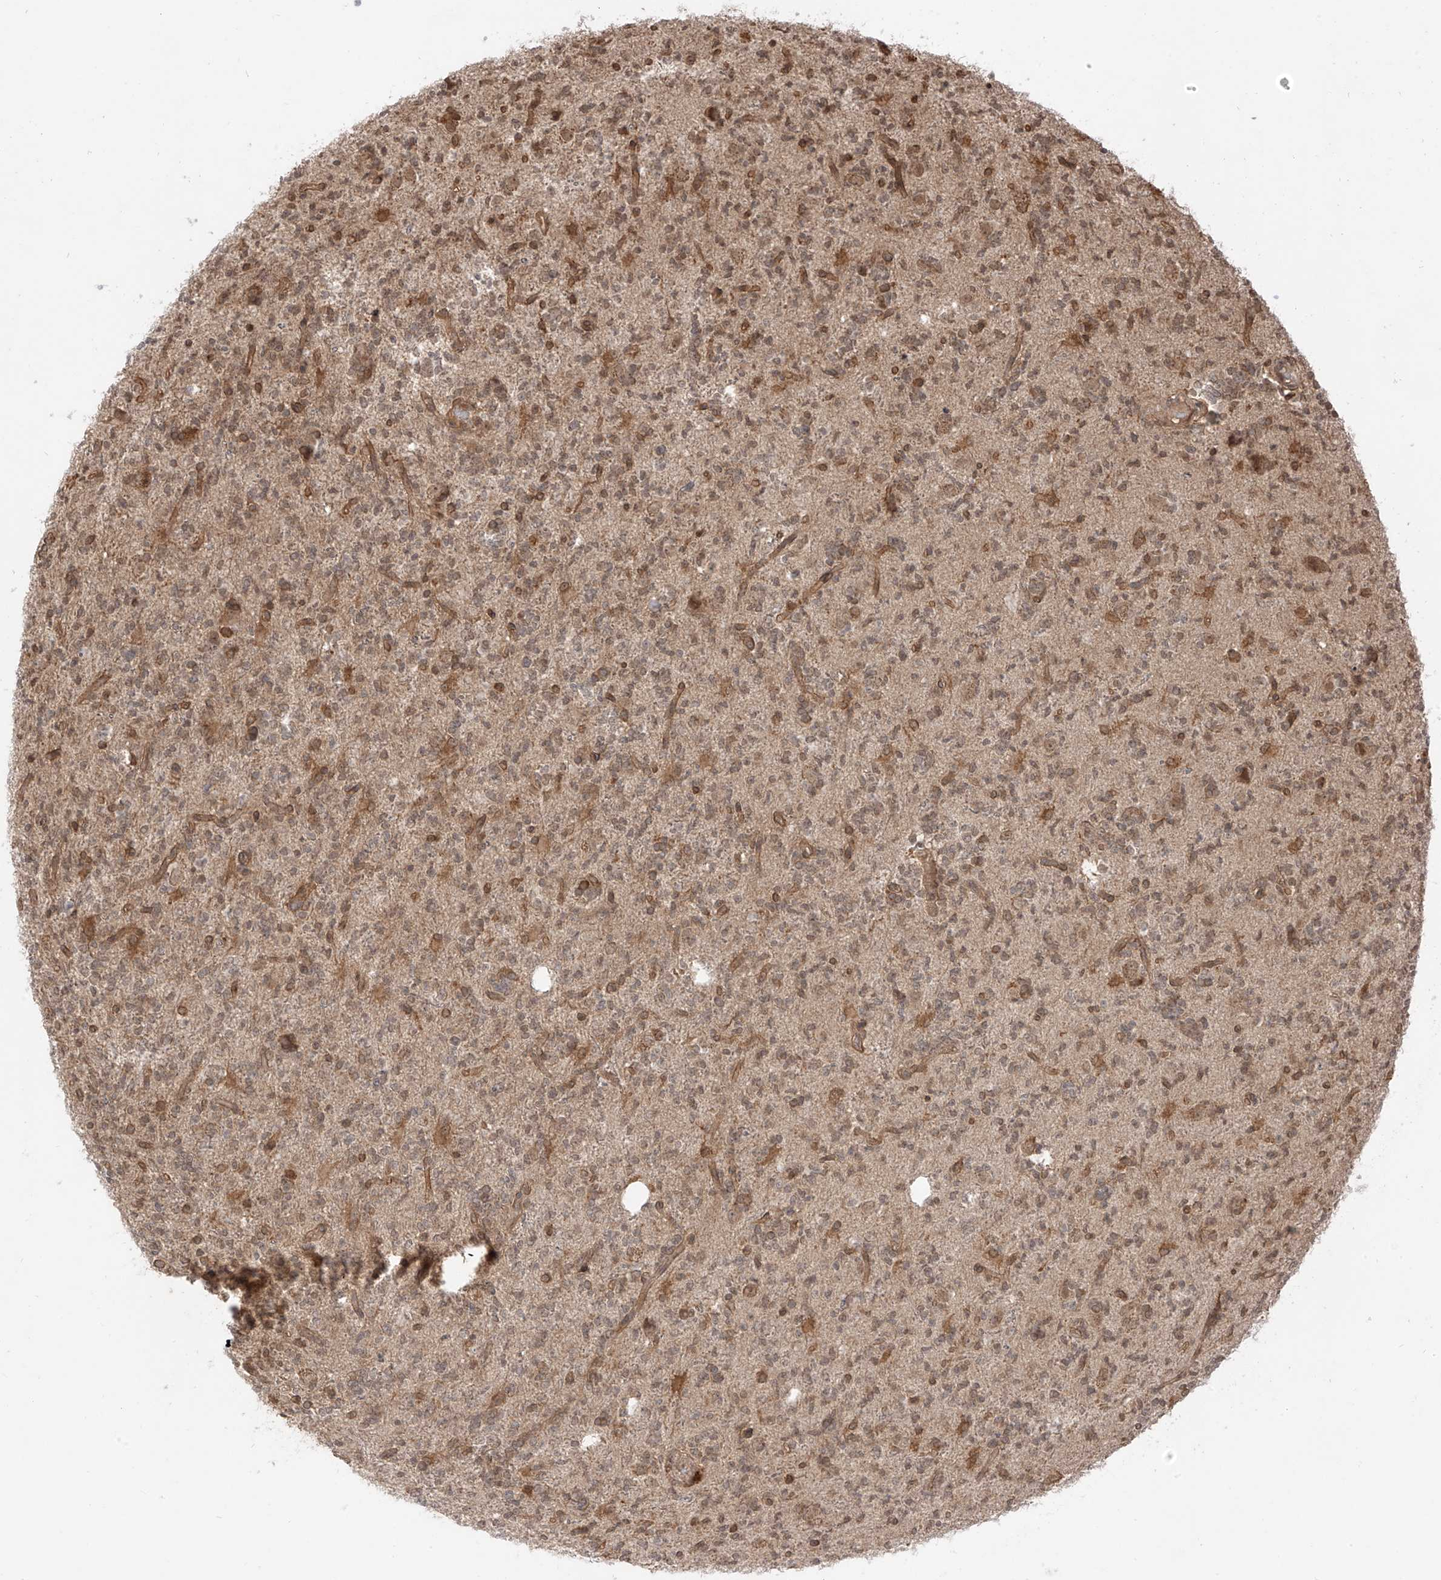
{"staining": {"intensity": "weak", "quantity": ">75%", "location": "cytoplasmic/membranous,nuclear"}, "tissue": "glioma", "cell_type": "Tumor cells", "image_type": "cancer", "snomed": [{"axis": "morphology", "description": "Glioma, malignant, High grade"}, {"axis": "topography", "description": "Brain"}], "caption": "Brown immunohistochemical staining in malignant glioma (high-grade) exhibits weak cytoplasmic/membranous and nuclear positivity in about >75% of tumor cells.", "gene": "LCOR", "patient": {"sex": "female", "age": 62}}